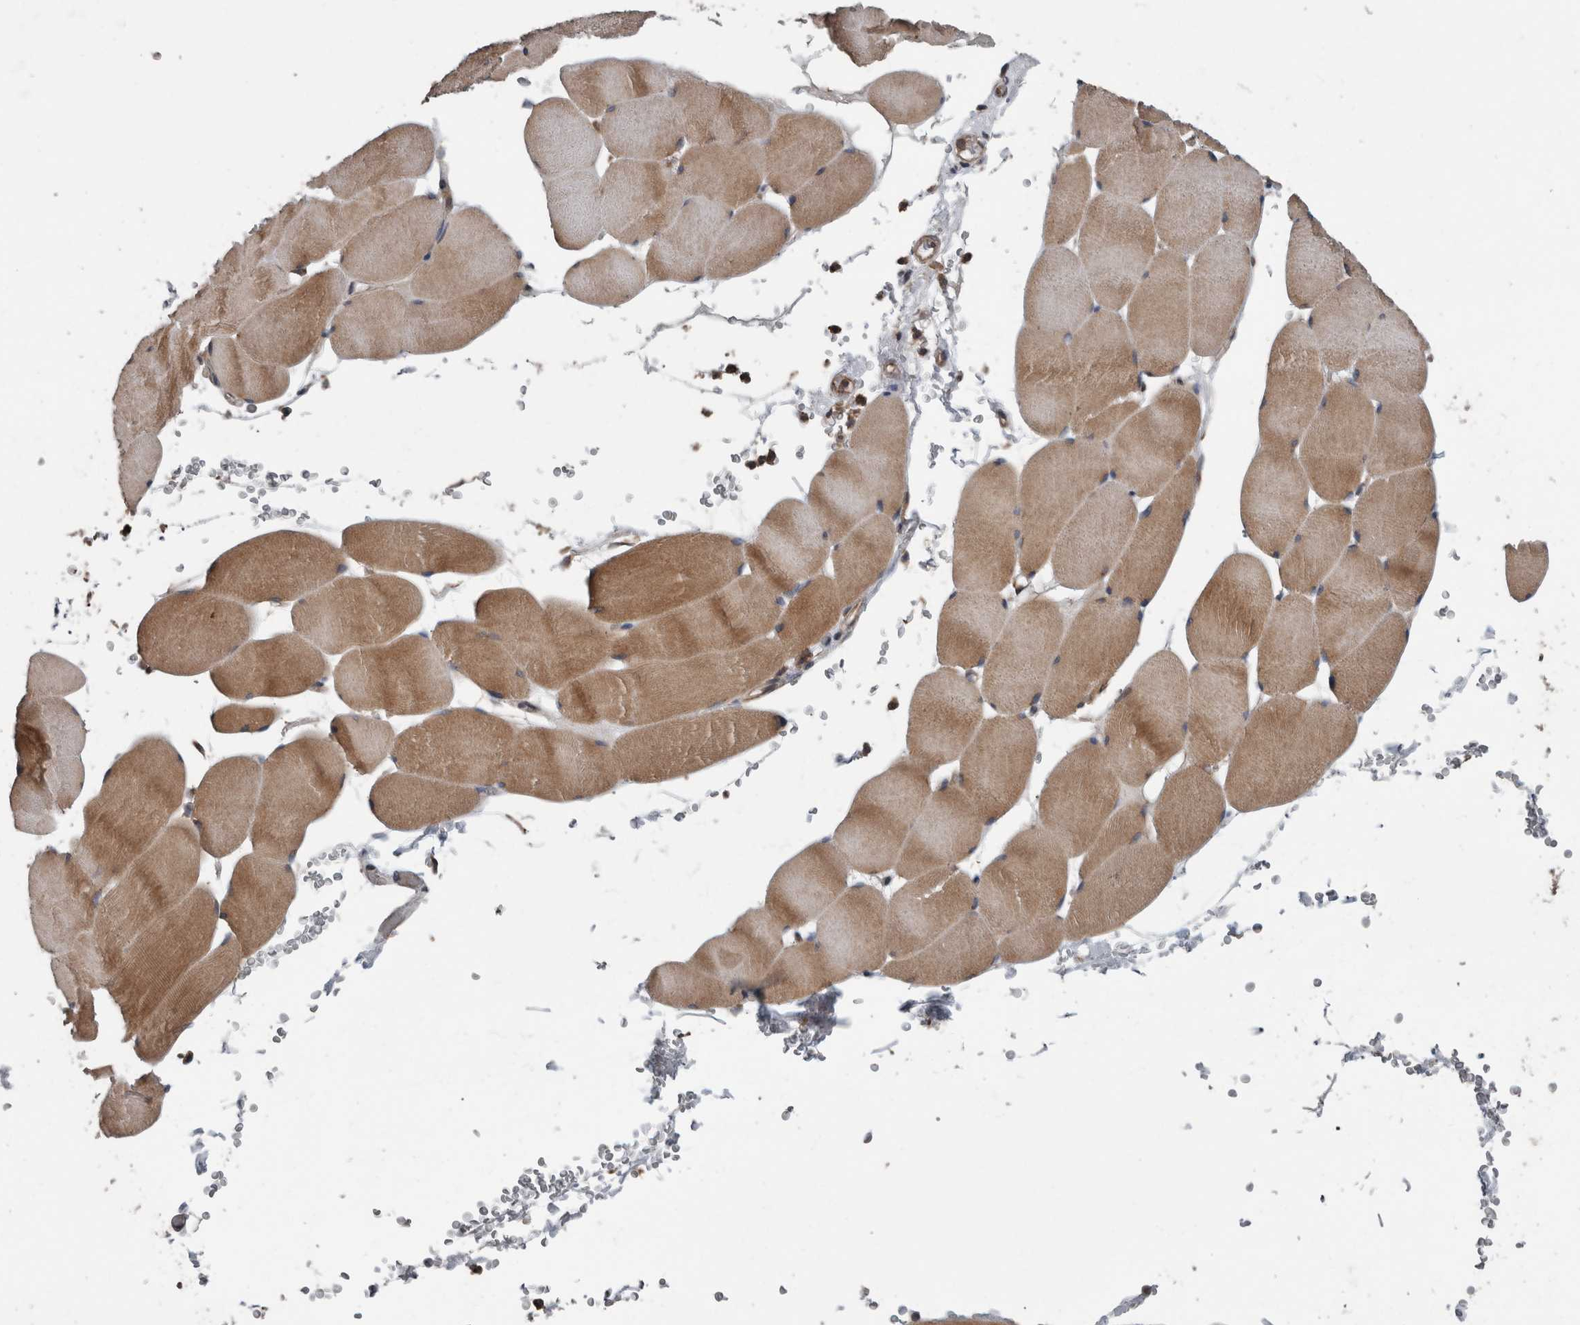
{"staining": {"intensity": "moderate", "quantity": ">75%", "location": "cytoplasmic/membranous"}, "tissue": "skeletal muscle", "cell_type": "Myocytes", "image_type": "normal", "snomed": [{"axis": "morphology", "description": "Normal tissue, NOS"}, {"axis": "topography", "description": "Skeletal muscle"}], "caption": "Human skeletal muscle stained for a protein (brown) exhibits moderate cytoplasmic/membranous positive expression in about >75% of myocytes.", "gene": "RIOK3", "patient": {"sex": "male", "age": 62}}